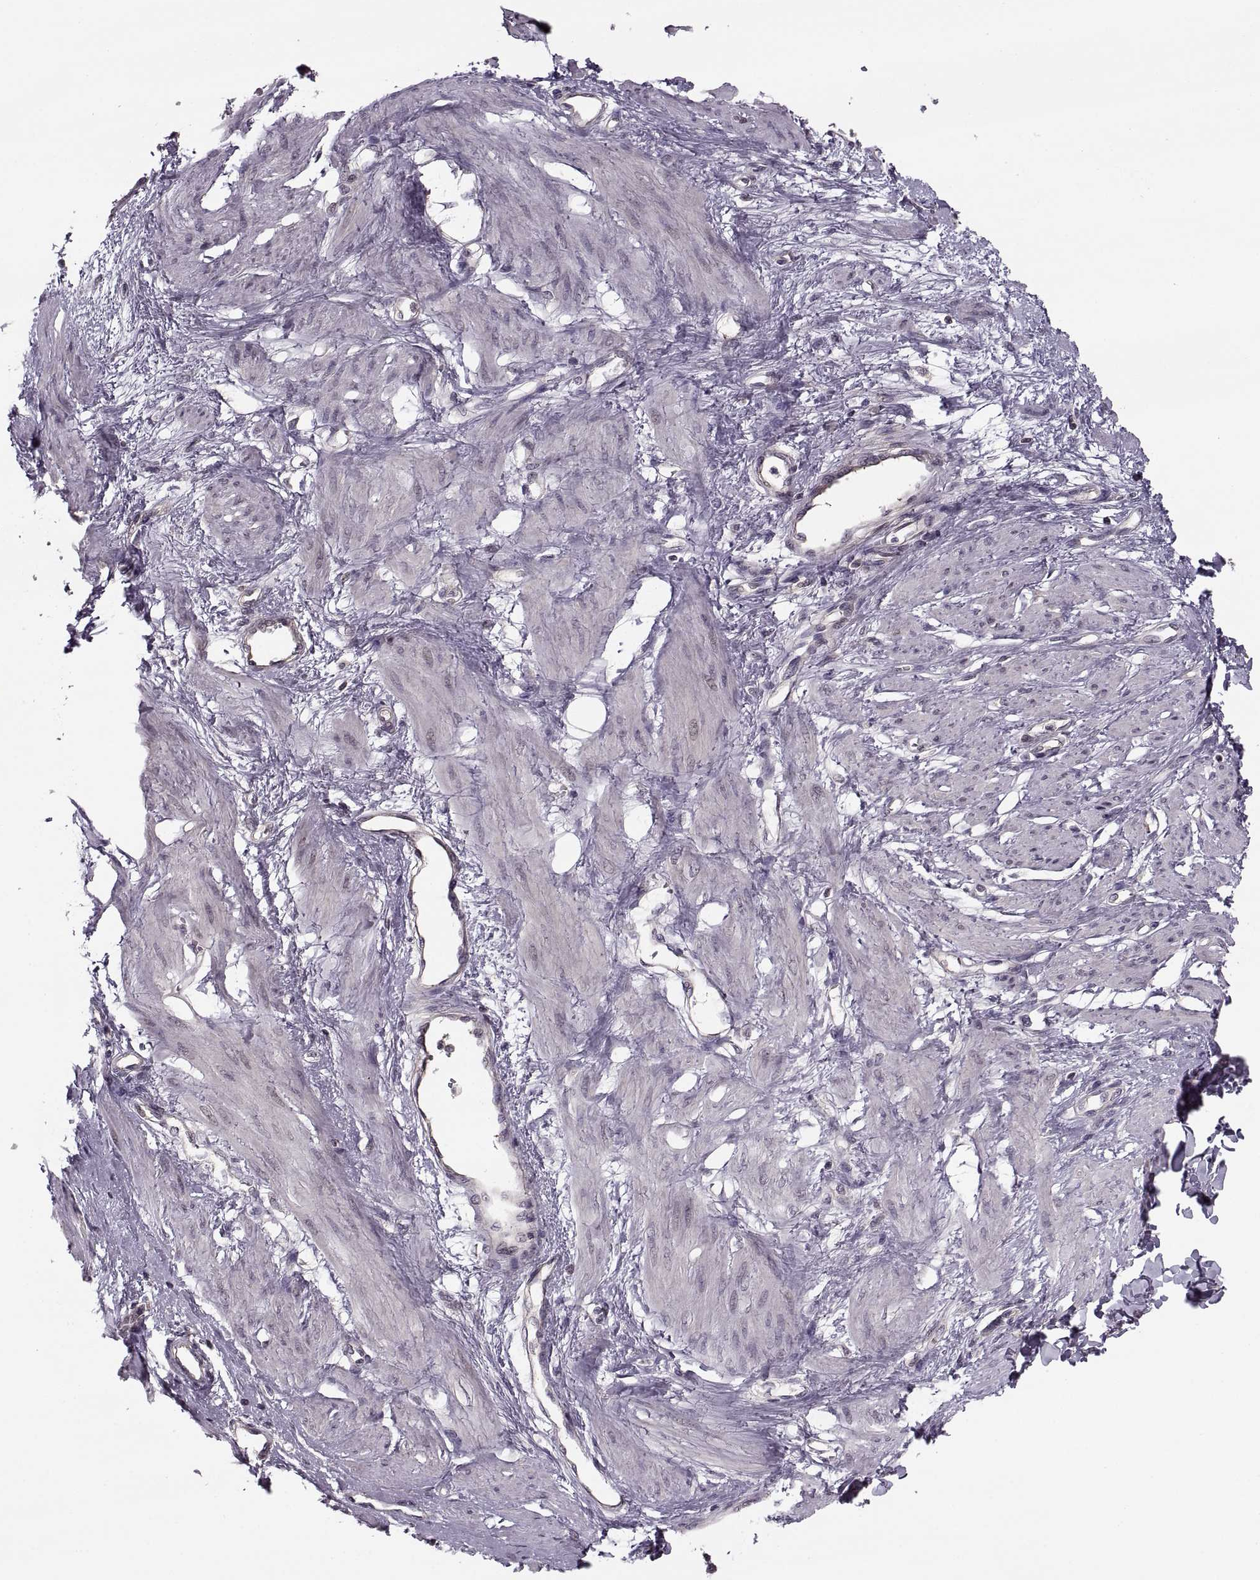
{"staining": {"intensity": "negative", "quantity": "none", "location": "none"}, "tissue": "smooth muscle", "cell_type": "Smooth muscle cells", "image_type": "normal", "snomed": [{"axis": "morphology", "description": "Normal tissue, NOS"}, {"axis": "topography", "description": "Smooth muscle"}, {"axis": "topography", "description": "Uterus"}], "caption": "Smooth muscle stained for a protein using immunohistochemistry displays no staining smooth muscle cells.", "gene": "LUZP2", "patient": {"sex": "female", "age": 39}}